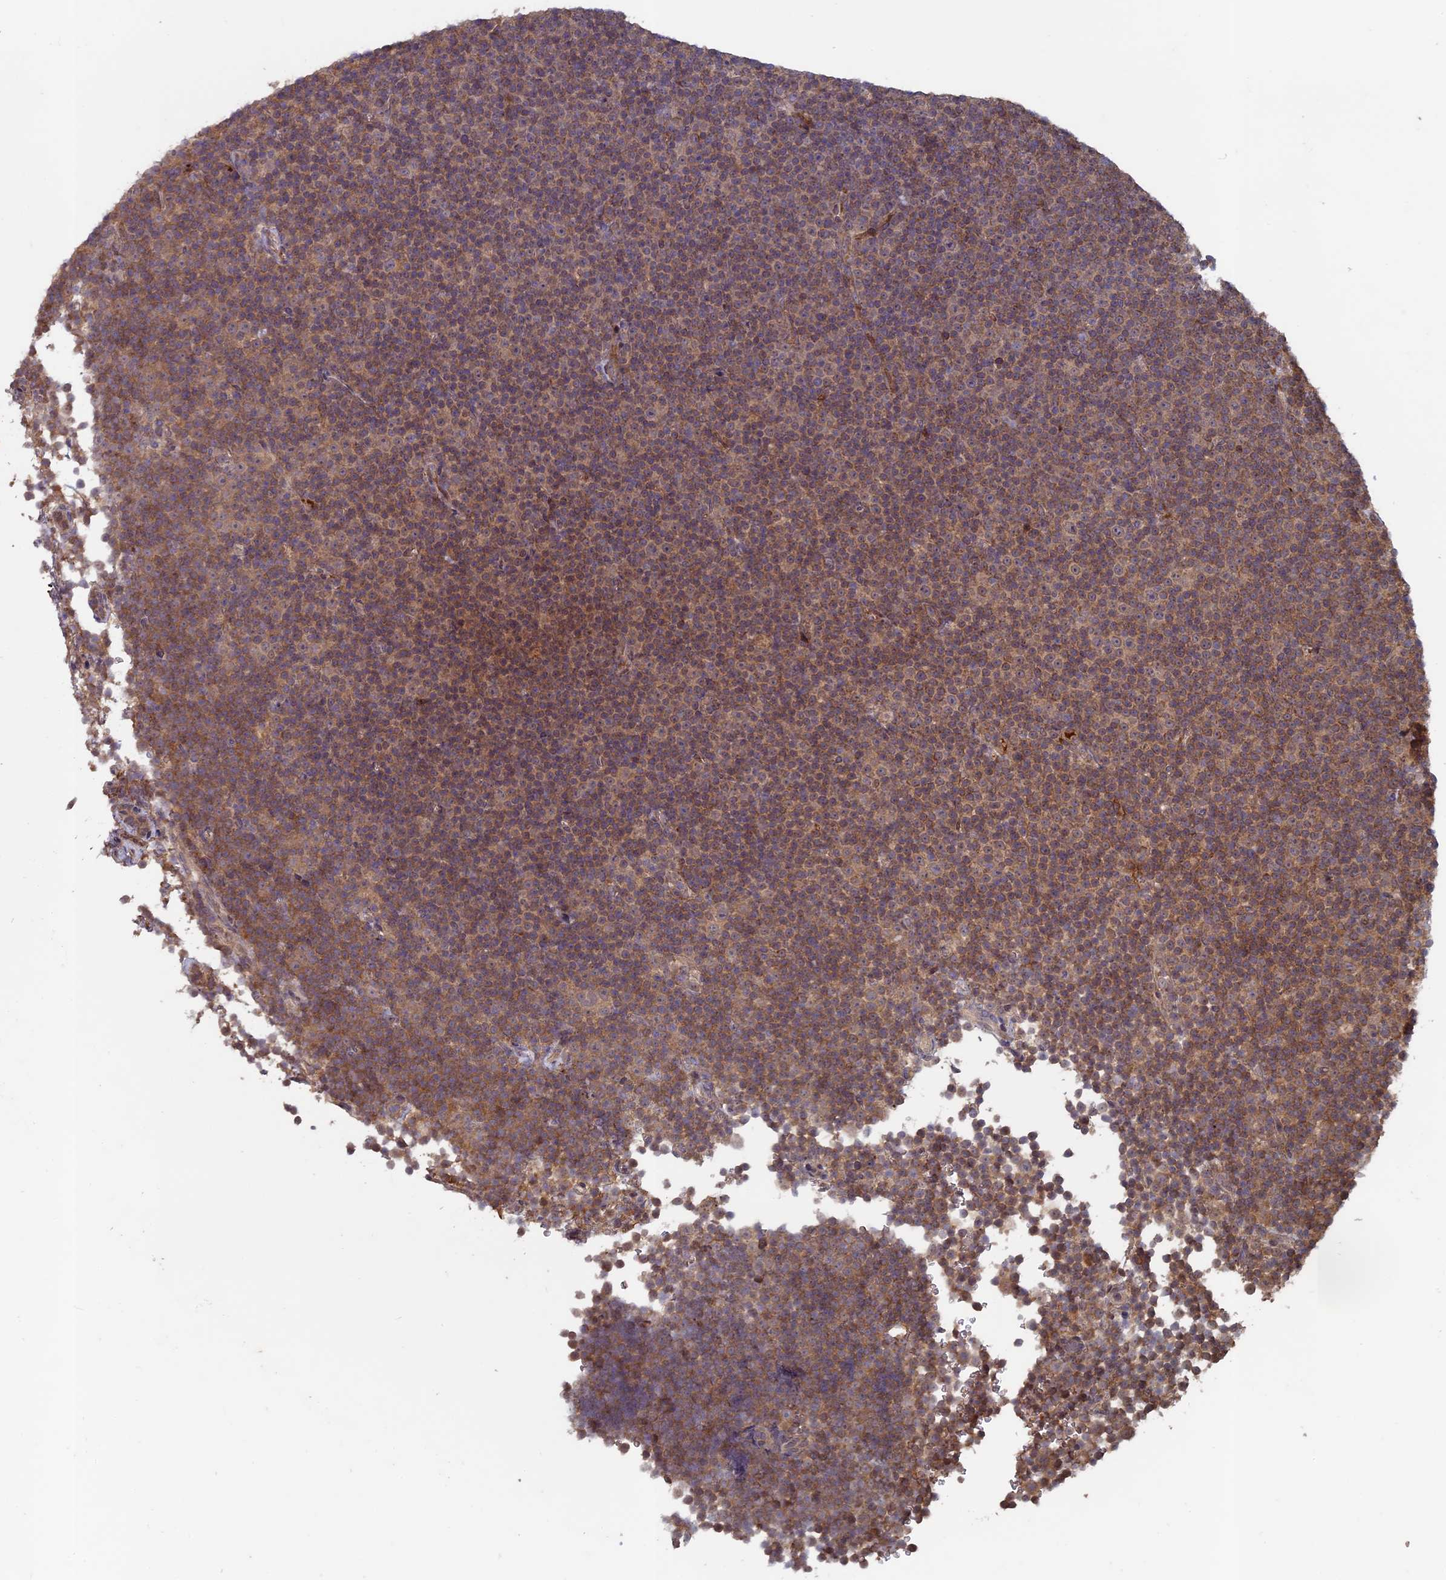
{"staining": {"intensity": "moderate", "quantity": "25%-75%", "location": "cytoplasmic/membranous"}, "tissue": "lymphoma", "cell_type": "Tumor cells", "image_type": "cancer", "snomed": [{"axis": "morphology", "description": "Malignant lymphoma, non-Hodgkin's type, Low grade"}, {"axis": "topography", "description": "Lymph node"}], "caption": "Protein staining exhibits moderate cytoplasmic/membranous expression in about 25%-75% of tumor cells in malignant lymphoma, non-Hodgkin's type (low-grade). The staining is performed using DAB (3,3'-diaminobenzidine) brown chromogen to label protein expression. The nuclei are counter-stained blue using hematoxylin.", "gene": "RCCD1", "patient": {"sex": "female", "age": 67}}